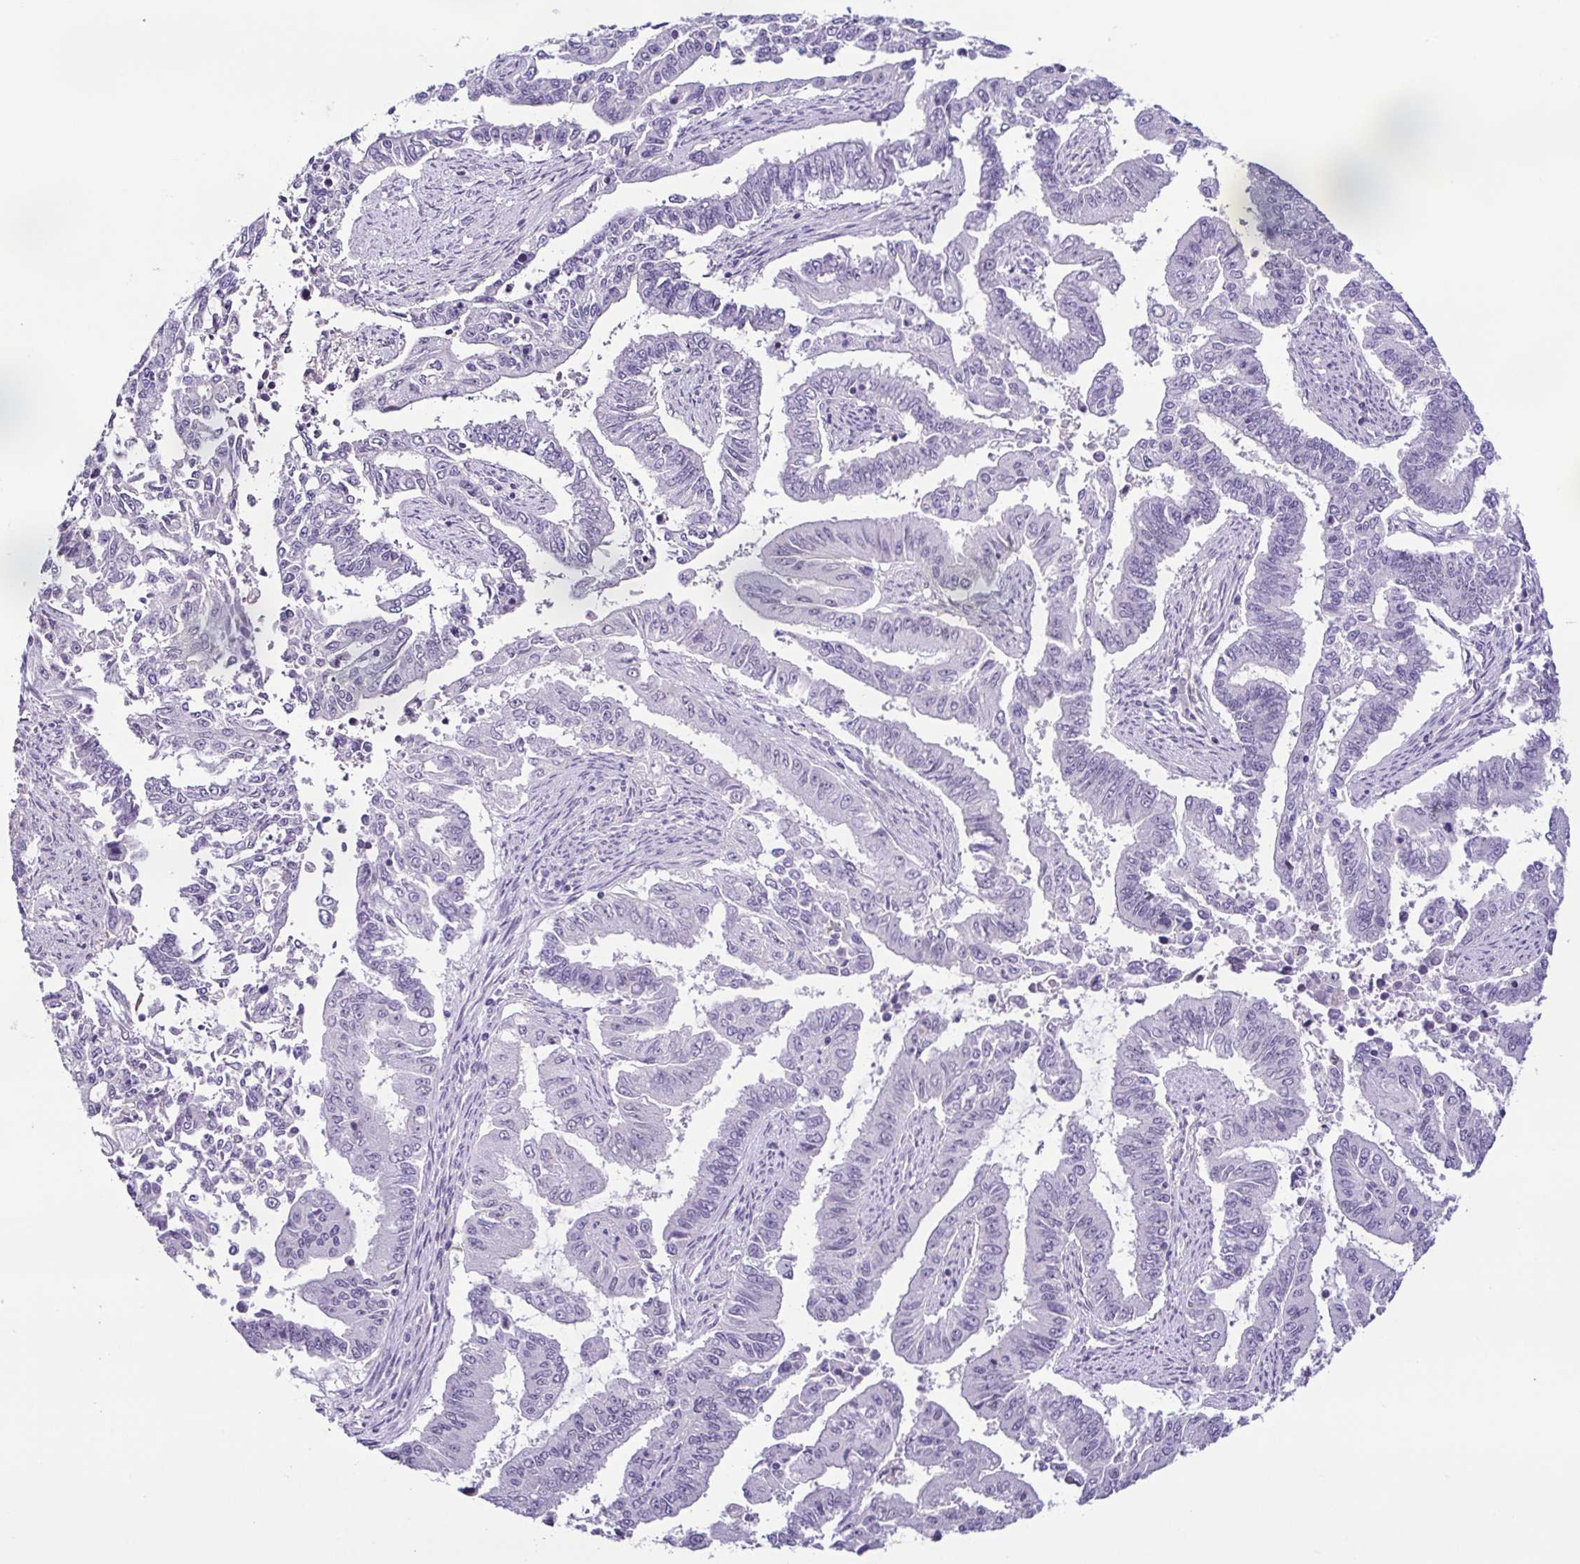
{"staining": {"intensity": "negative", "quantity": "none", "location": "none"}, "tissue": "endometrial cancer", "cell_type": "Tumor cells", "image_type": "cancer", "snomed": [{"axis": "morphology", "description": "Adenocarcinoma, NOS"}, {"axis": "topography", "description": "Uterus"}], "caption": "The image exhibits no significant staining in tumor cells of endometrial adenocarcinoma.", "gene": "TERT", "patient": {"sex": "female", "age": 59}}